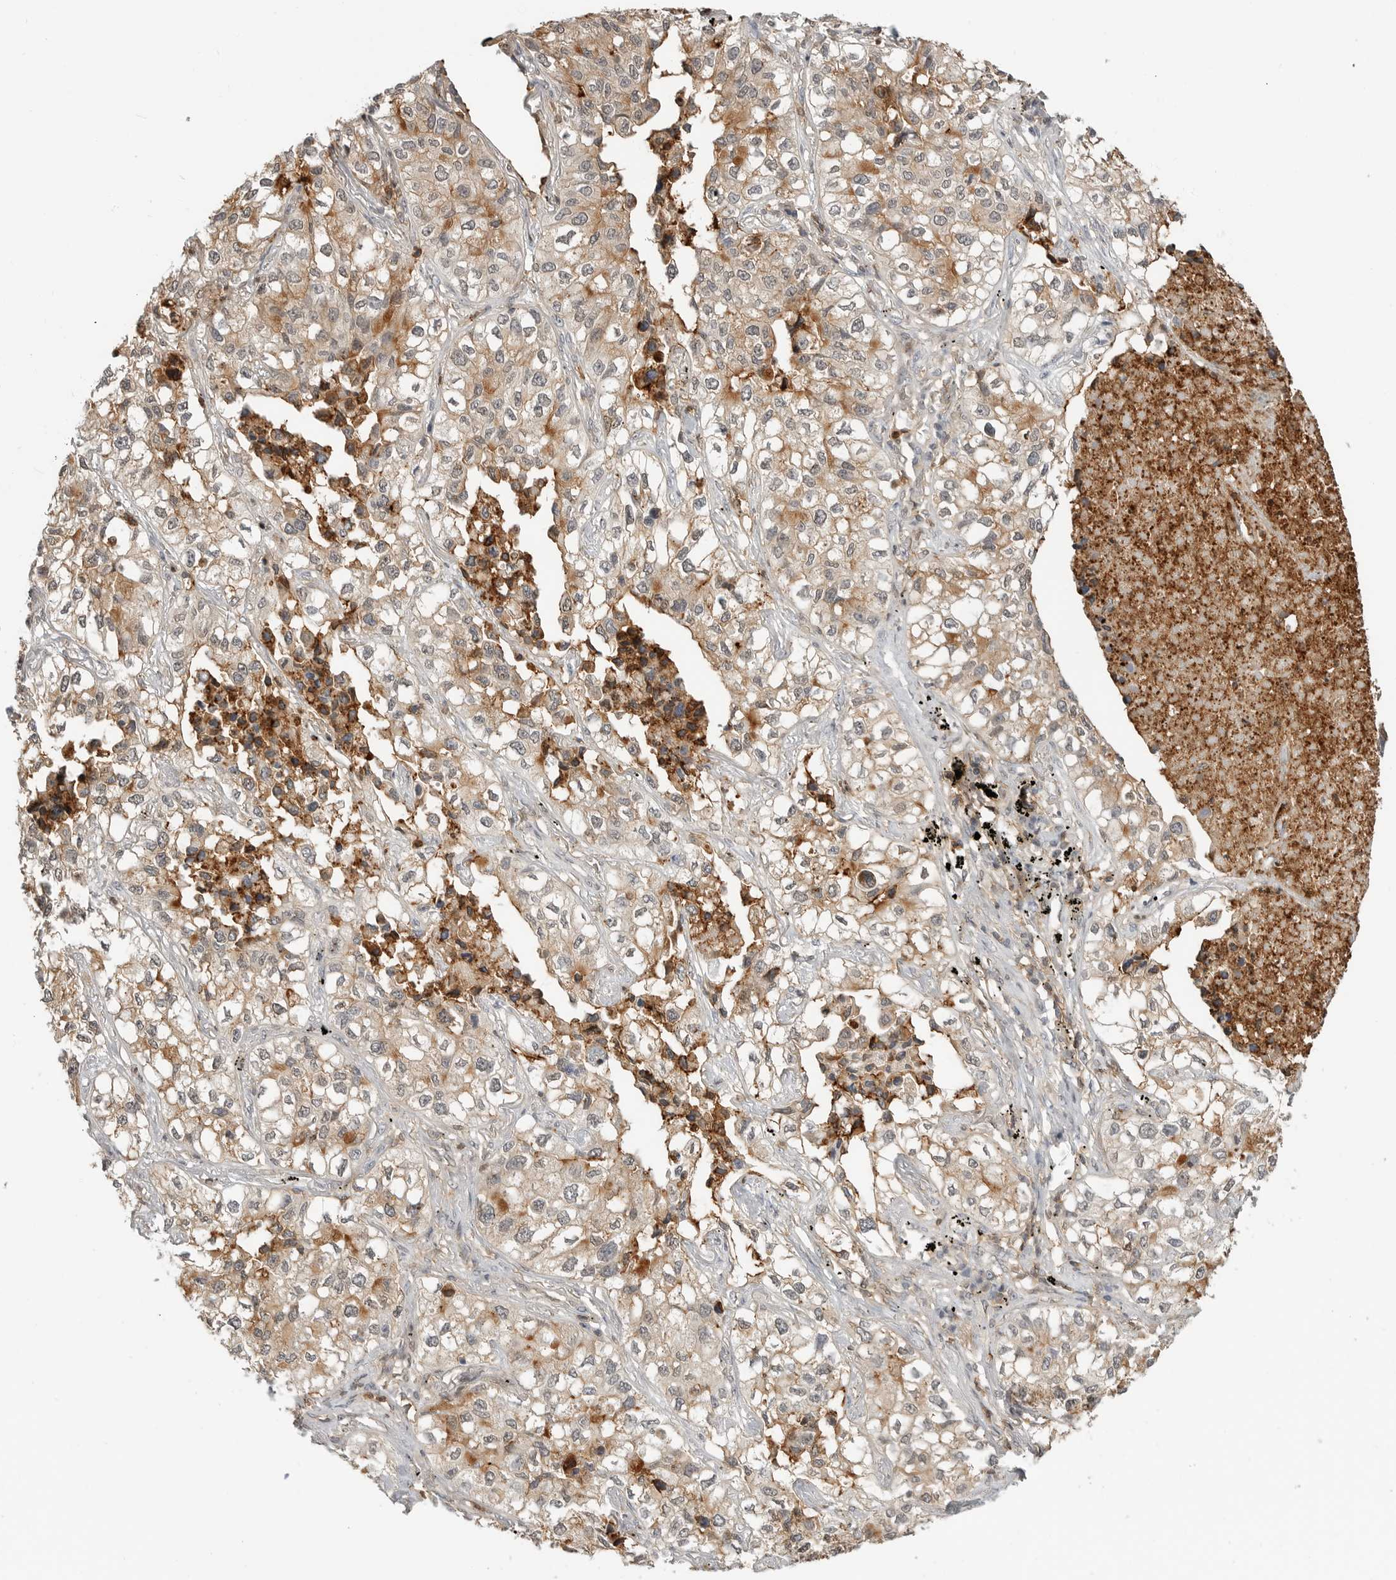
{"staining": {"intensity": "moderate", "quantity": ">75%", "location": "cytoplasmic/membranous"}, "tissue": "lung cancer", "cell_type": "Tumor cells", "image_type": "cancer", "snomed": [{"axis": "morphology", "description": "Adenocarcinoma, NOS"}, {"axis": "topography", "description": "Lung"}], "caption": "A high-resolution micrograph shows immunohistochemistry (IHC) staining of lung adenocarcinoma, which demonstrates moderate cytoplasmic/membranous expression in about >75% of tumor cells.", "gene": "ANXA11", "patient": {"sex": "male", "age": 63}}